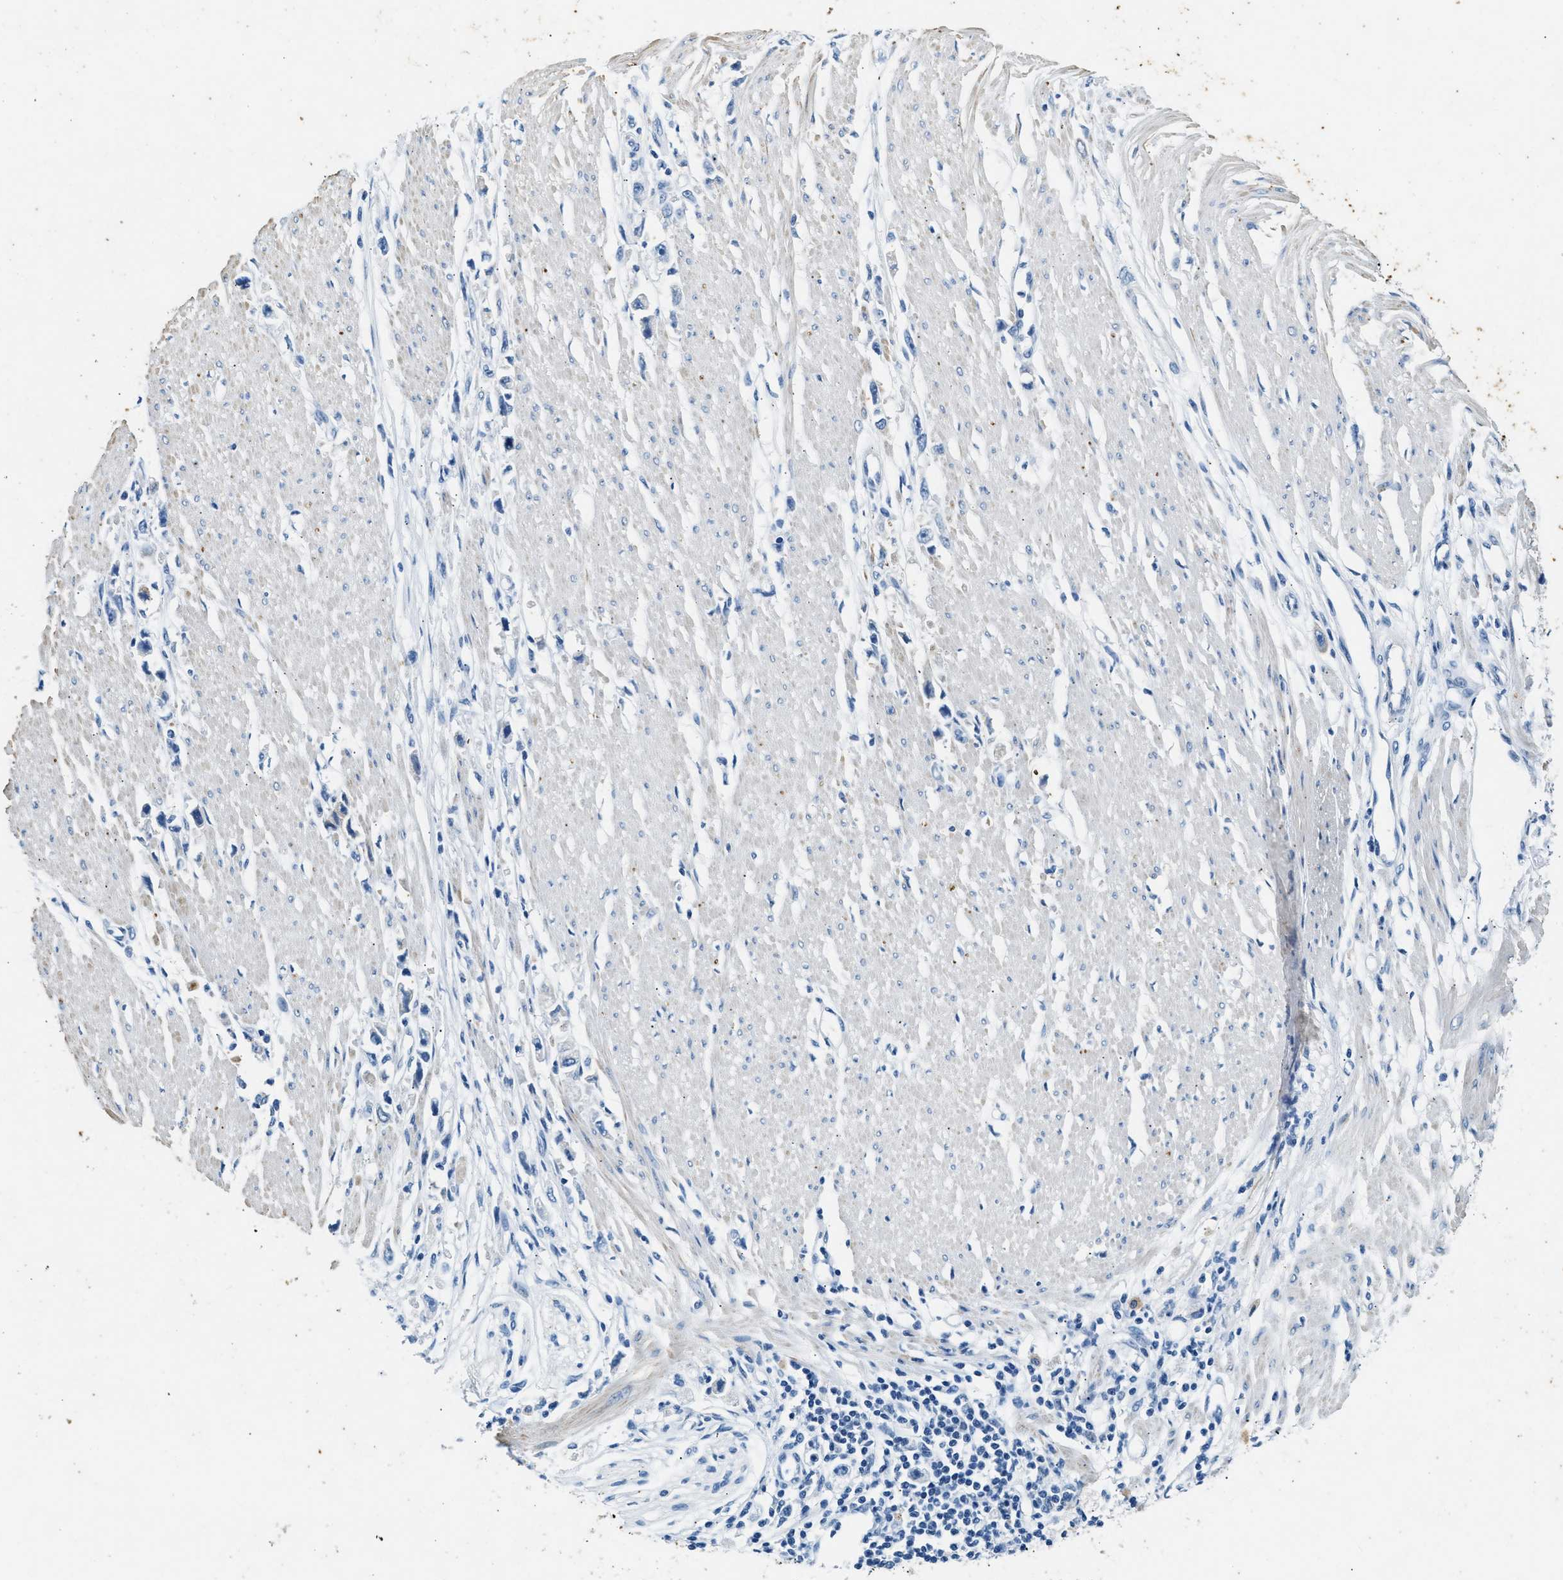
{"staining": {"intensity": "negative", "quantity": "none", "location": "none"}, "tissue": "stomach cancer", "cell_type": "Tumor cells", "image_type": "cancer", "snomed": [{"axis": "morphology", "description": "Adenocarcinoma, NOS"}, {"axis": "topography", "description": "Stomach"}], "caption": "Histopathology image shows no significant protein positivity in tumor cells of stomach adenocarcinoma.", "gene": "CFAP20", "patient": {"sex": "female", "age": 59}}